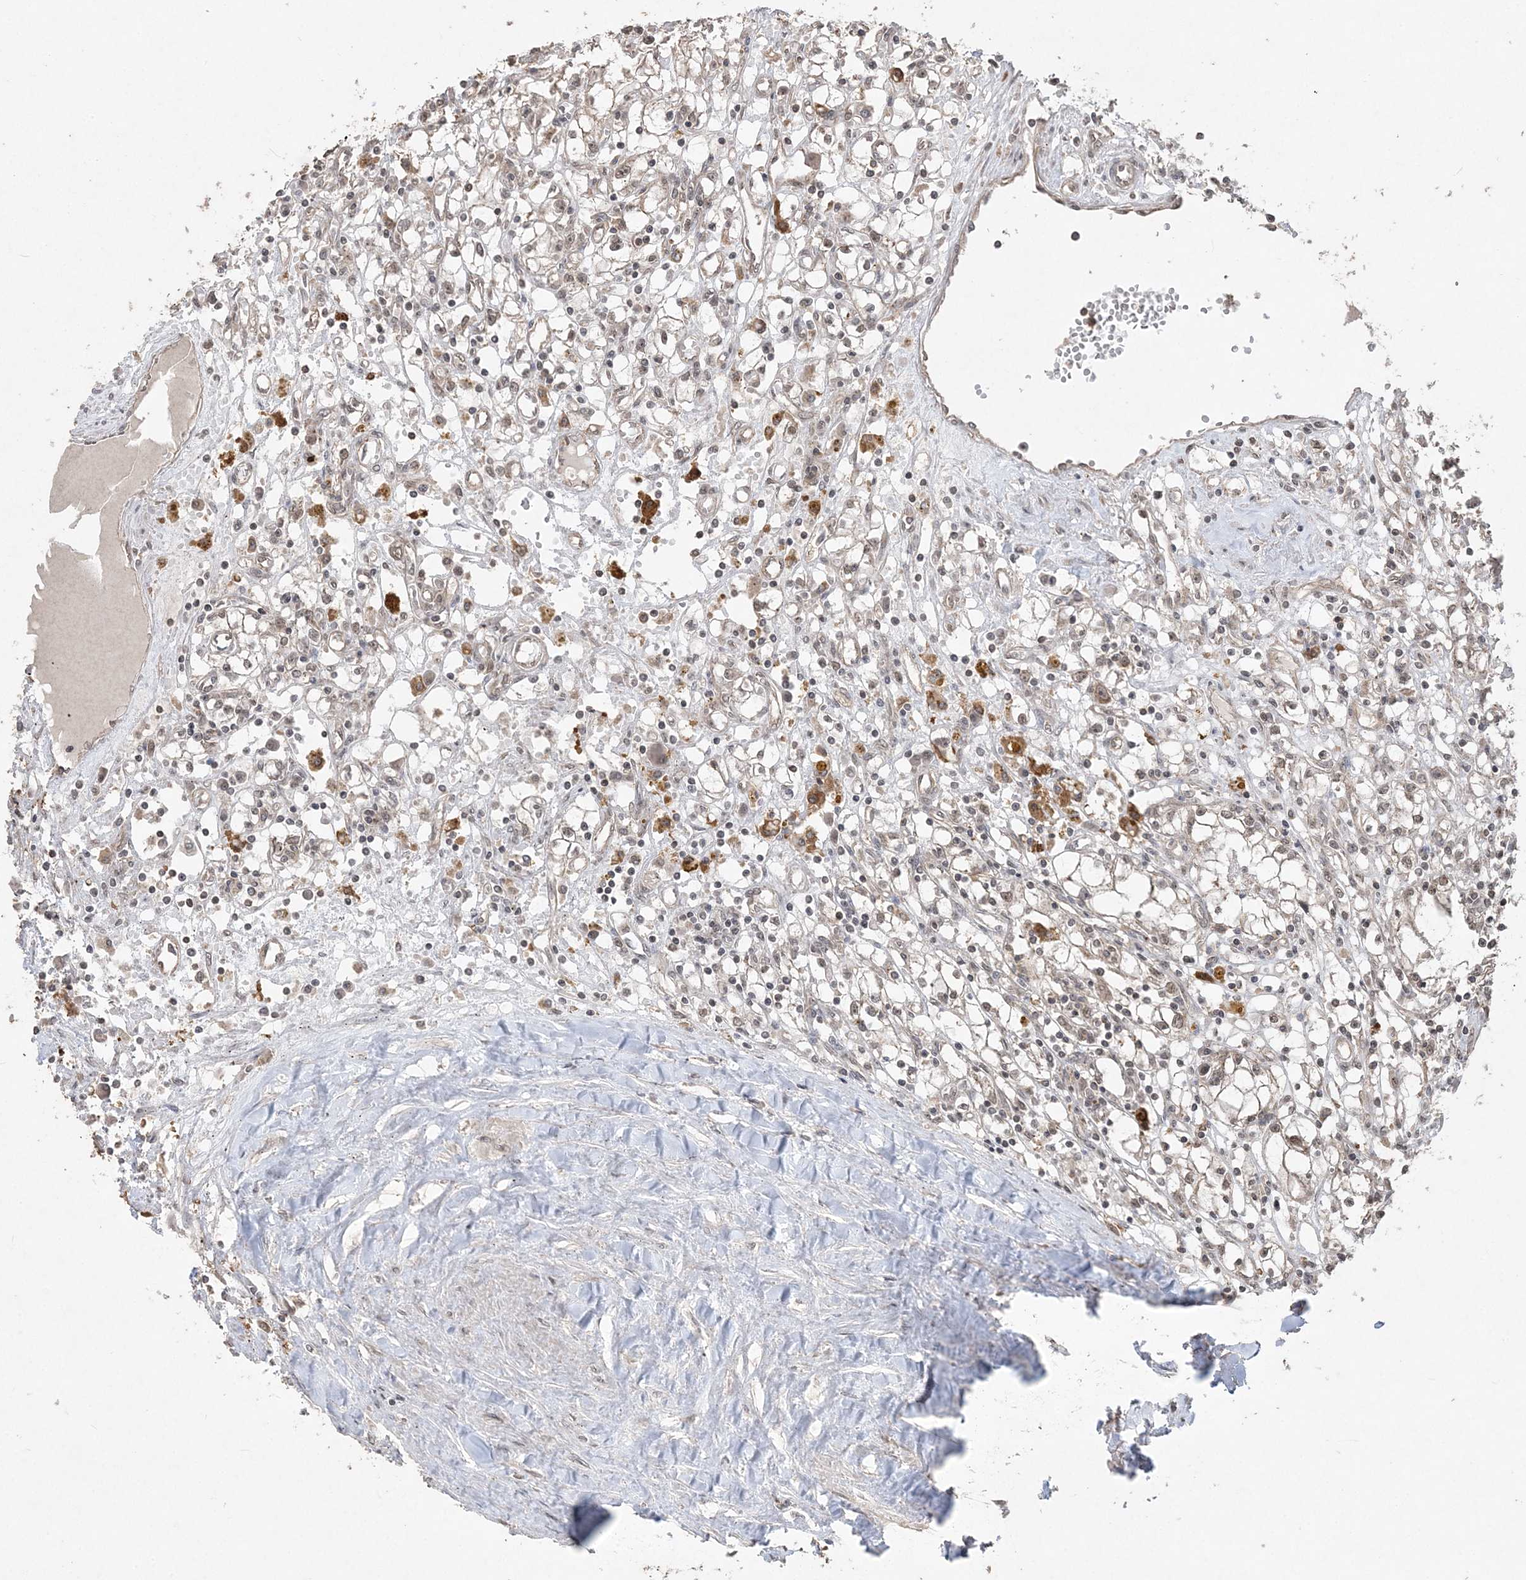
{"staining": {"intensity": "weak", "quantity": "<25%", "location": "cytoplasmic/membranous"}, "tissue": "renal cancer", "cell_type": "Tumor cells", "image_type": "cancer", "snomed": [{"axis": "morphology", "description": "Adenocarcinoma, NOS"}, {"axis": "topography", "description": "Kidney"}], "caption": "IHC photomicrograph of renal cancer (adenocarcinoma) stained for a protein (brown), which shows no expression in tumor cells.", "gene": "EHHADH", "patient": {"sex": "male", "age": 56}}